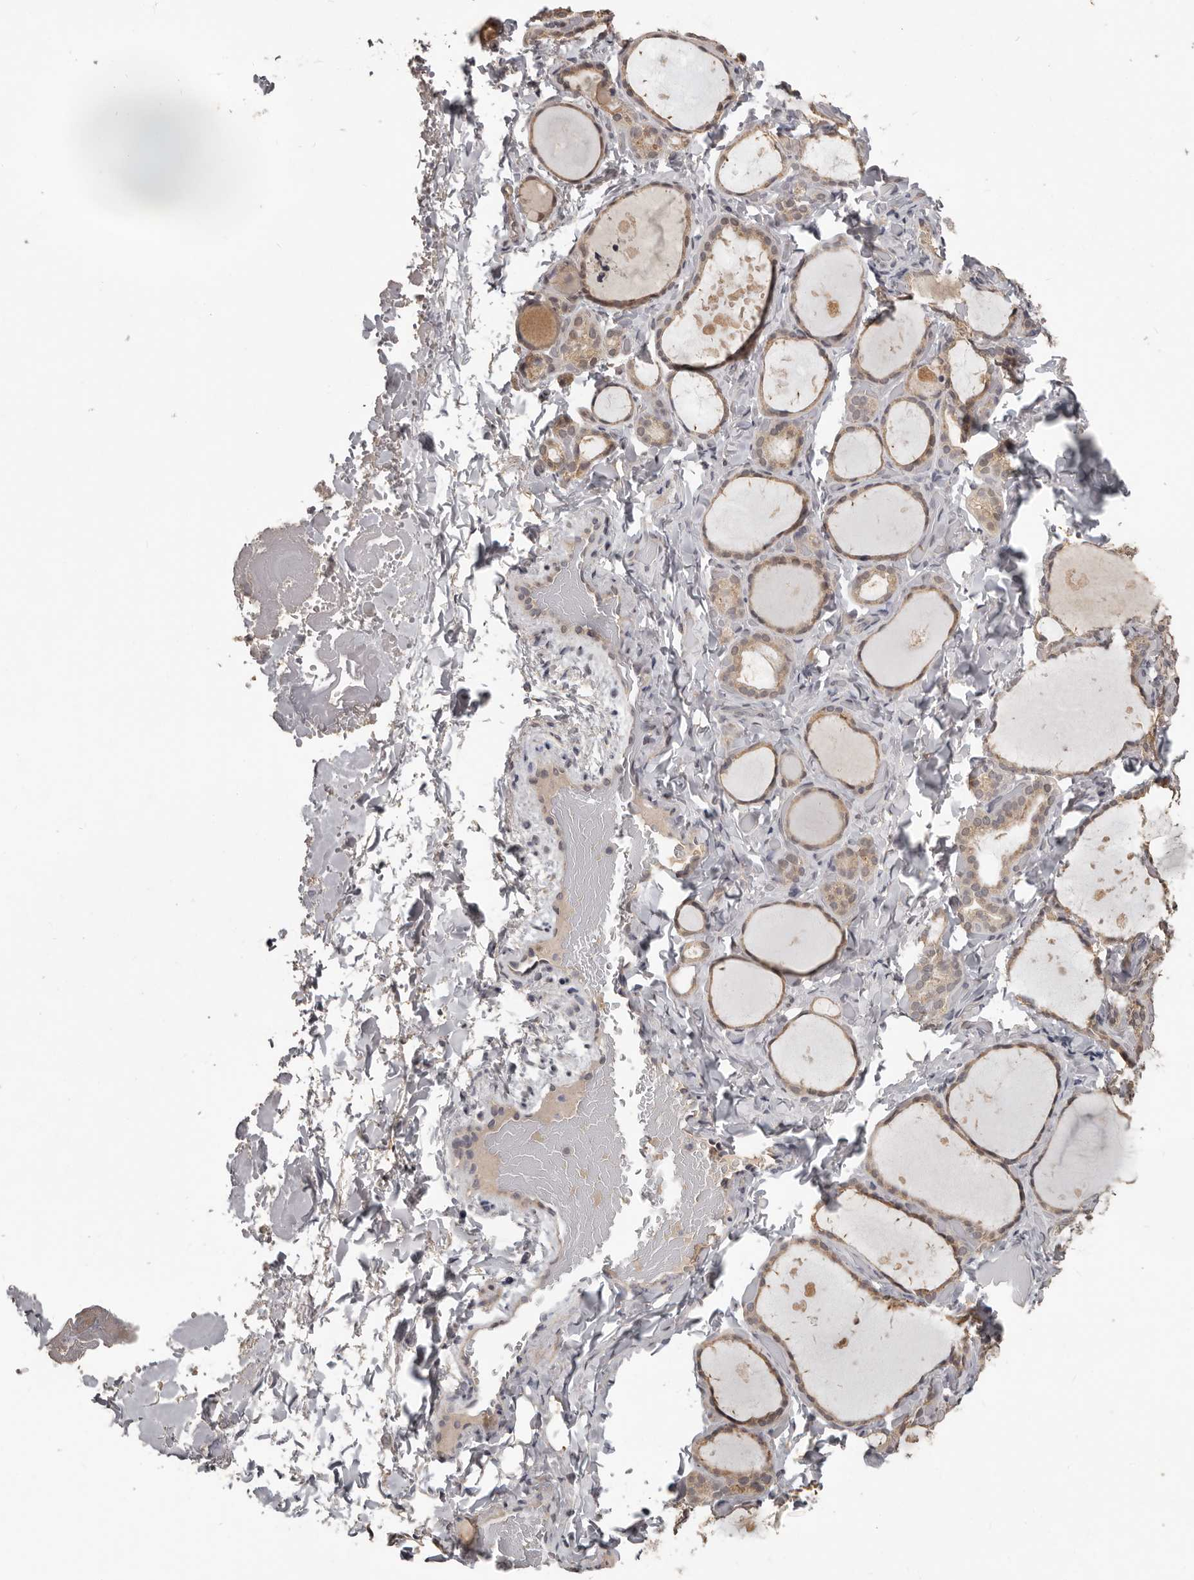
{"staining": {"intensity": "weak", "quantity": ">75%", "location": "cytoplasmic/membranous"}, "tissue": "thyroid gland", "cell_type": "Glandular cells", "image_type": "normal", "snomed": [{"axis": "morphology", "description": "Normal tissue, NOS"}, {"axis": "topography", "description": "Thyroid gland"}], "caption": "Immunohistochemistry (IHC) (DAB (3,3'-diaminobenzidine)) staining of unremarkable thyroid gland exhibits weak cytoplasmic/membranous protein expression in approximately >75% of glandular cells. The protein of interest is stained brown, and the nuclei are stained in blue (DAB (3,3'-diaminobenzidine) IHC with brightfield microscopy, high magnification).", "gene": "ZFP14", "patient": {"sex": "female", "age": 44}}